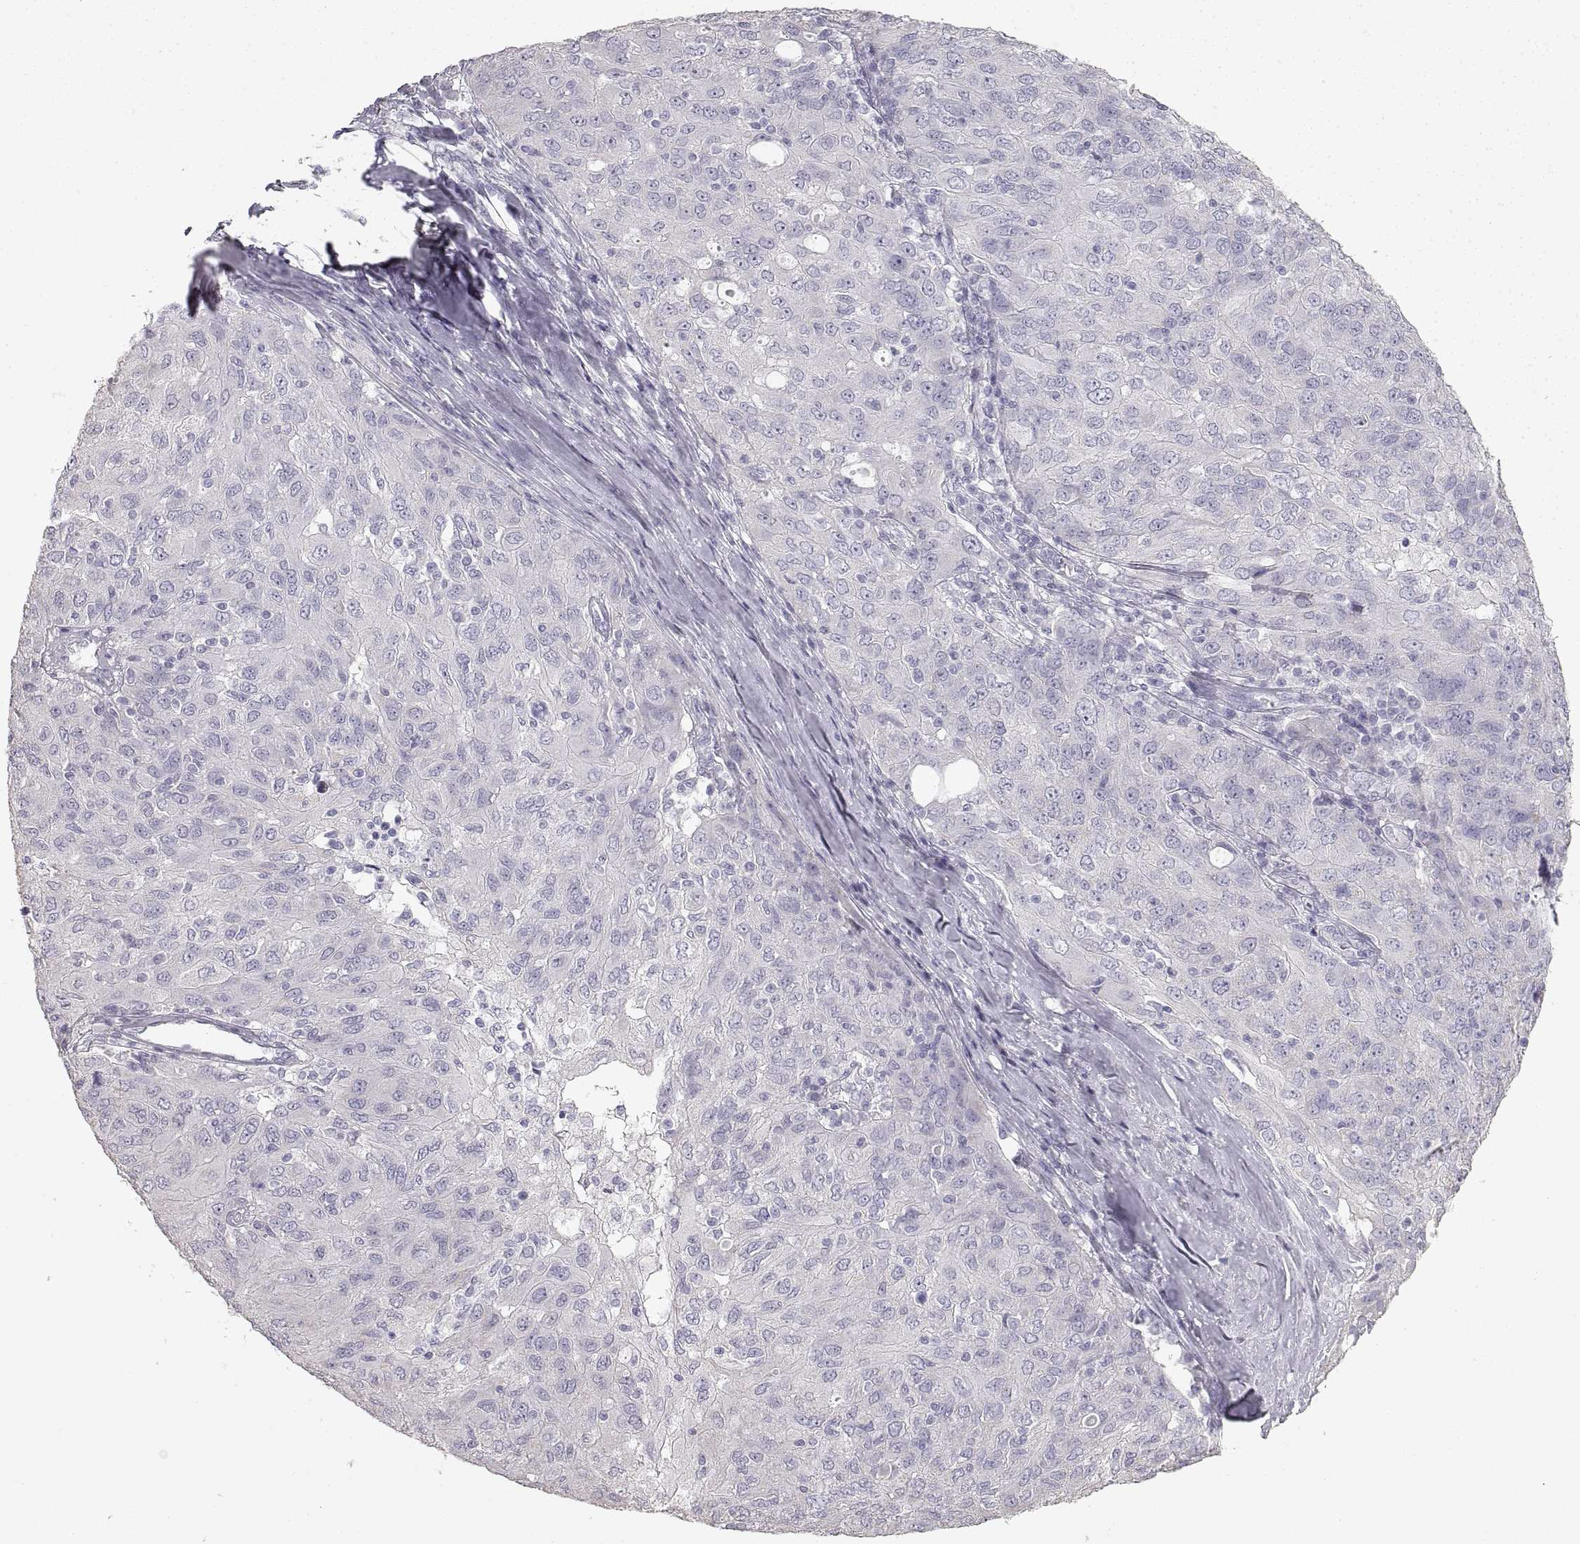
{"staining": {"intensity": "negative", "quantity": "none", "location": "none"}, "tissue": "ovarian cancer", "cell_type": "Tumor cells", "image_type": "cancer", "snomed": [{"axis": "morphology", "description": "Carcinoma, endometroid"}, {"axis": "topography", "description": "Ovary"}], "caption": "Tumor cells are negative for protein expression in human ovarian endometroid carcinoma.", "gene": "ZP3", "patient": {"sex": "female", "age": 50}}